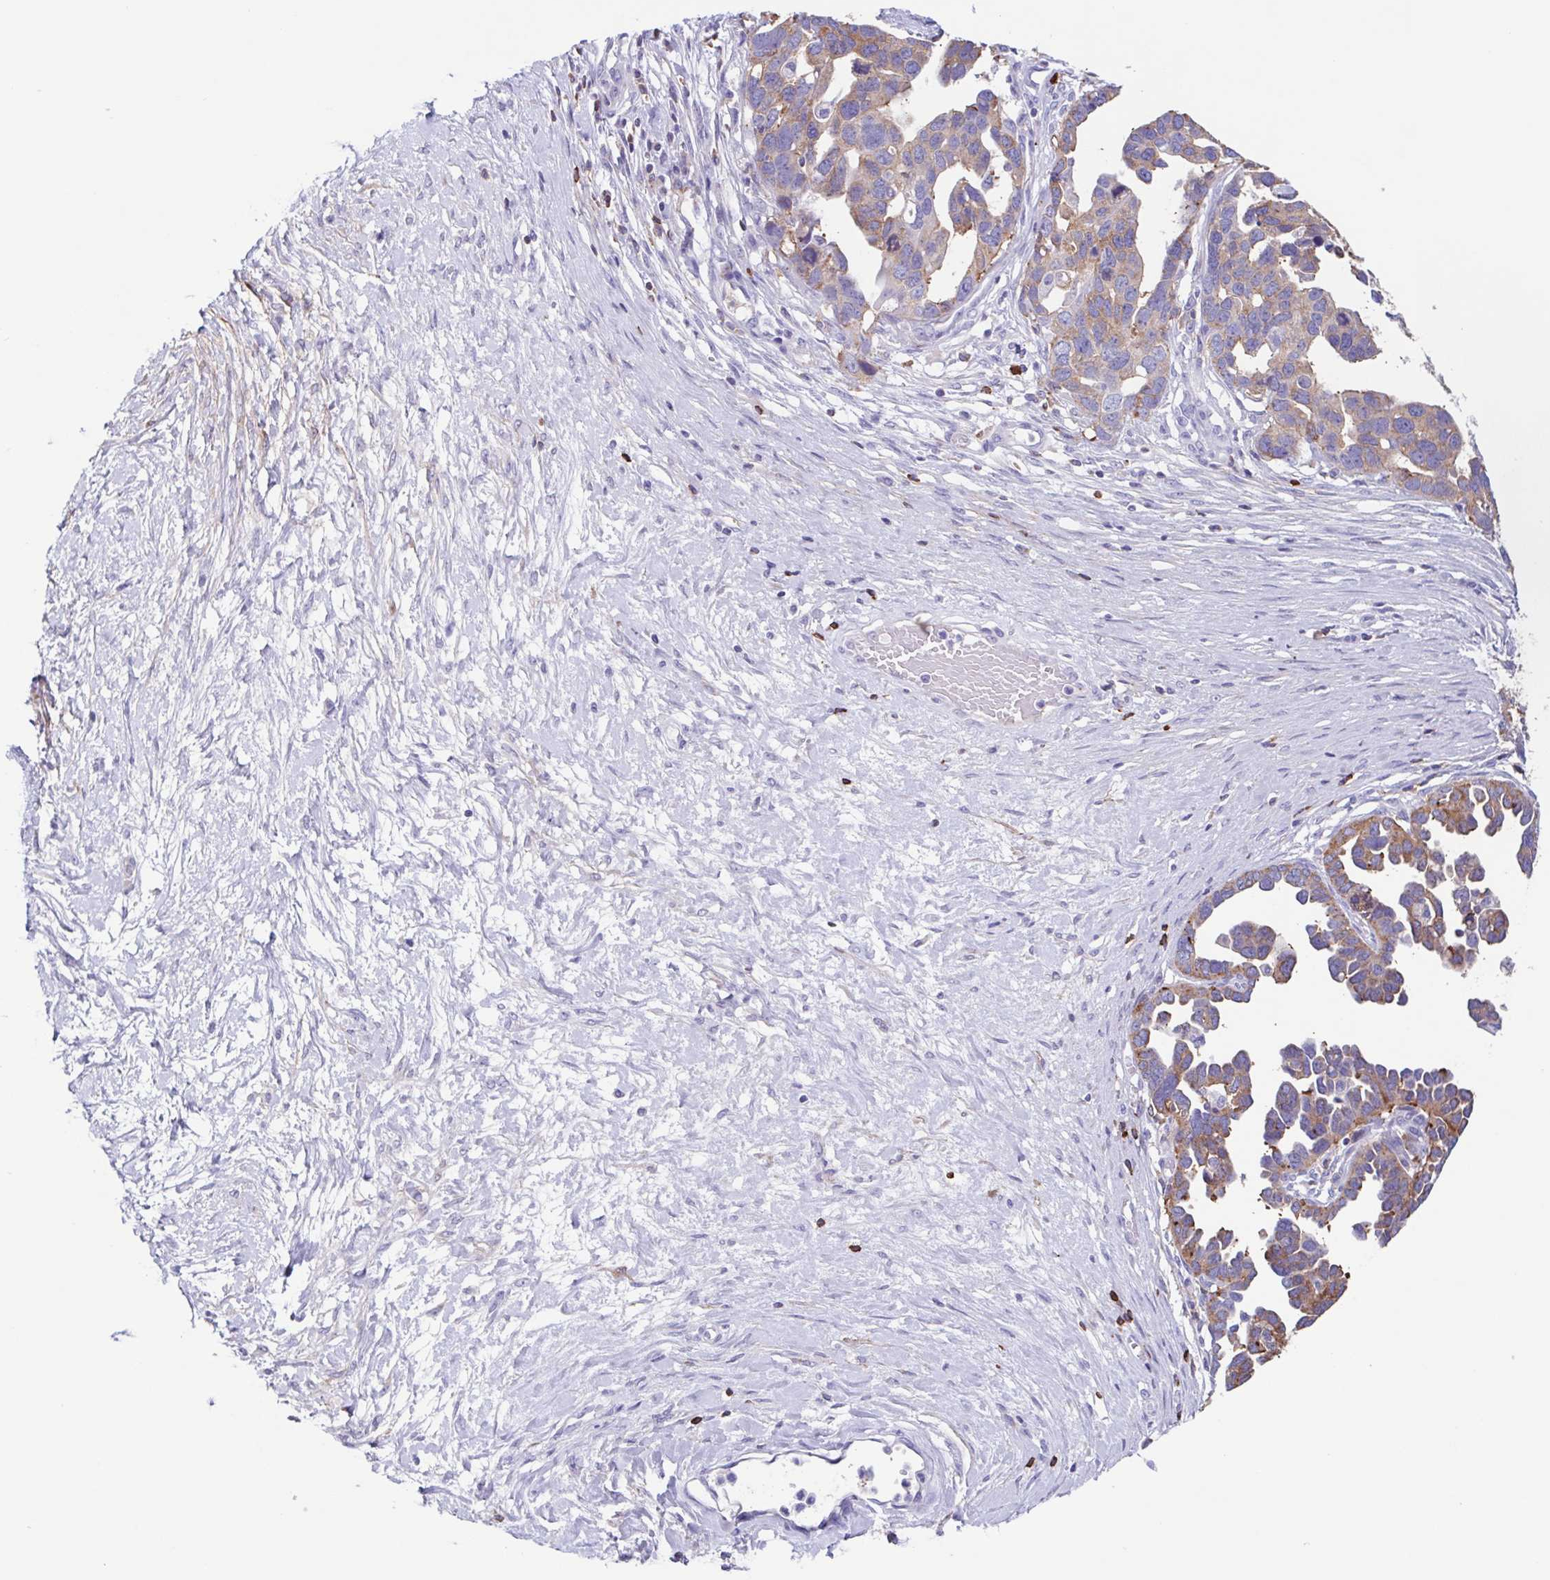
{"staining": {"intensity": "moderate", "quantity": ">75%", "location": "cytoplasmic/membranous"}, "tissue": "ovarian cancer", "cell_type": "Tumor cells", "image_type": "cancer", "snomed": [{"axis": "morphology", "description": "Cystadenocarcinoma, serous, NOS"}, {"axis": "topography", "description": "Ovary"}], "caption": "Tumor cells show moderate cytoplasmic/membranous positivity in about >75% of cells in ovarian serous cystadenocarcinoma. (Brightfield microscopy of DAB IHC at high magnification).", "gene": "TPD52", "patient": {"sex": "female", "age": 54}}